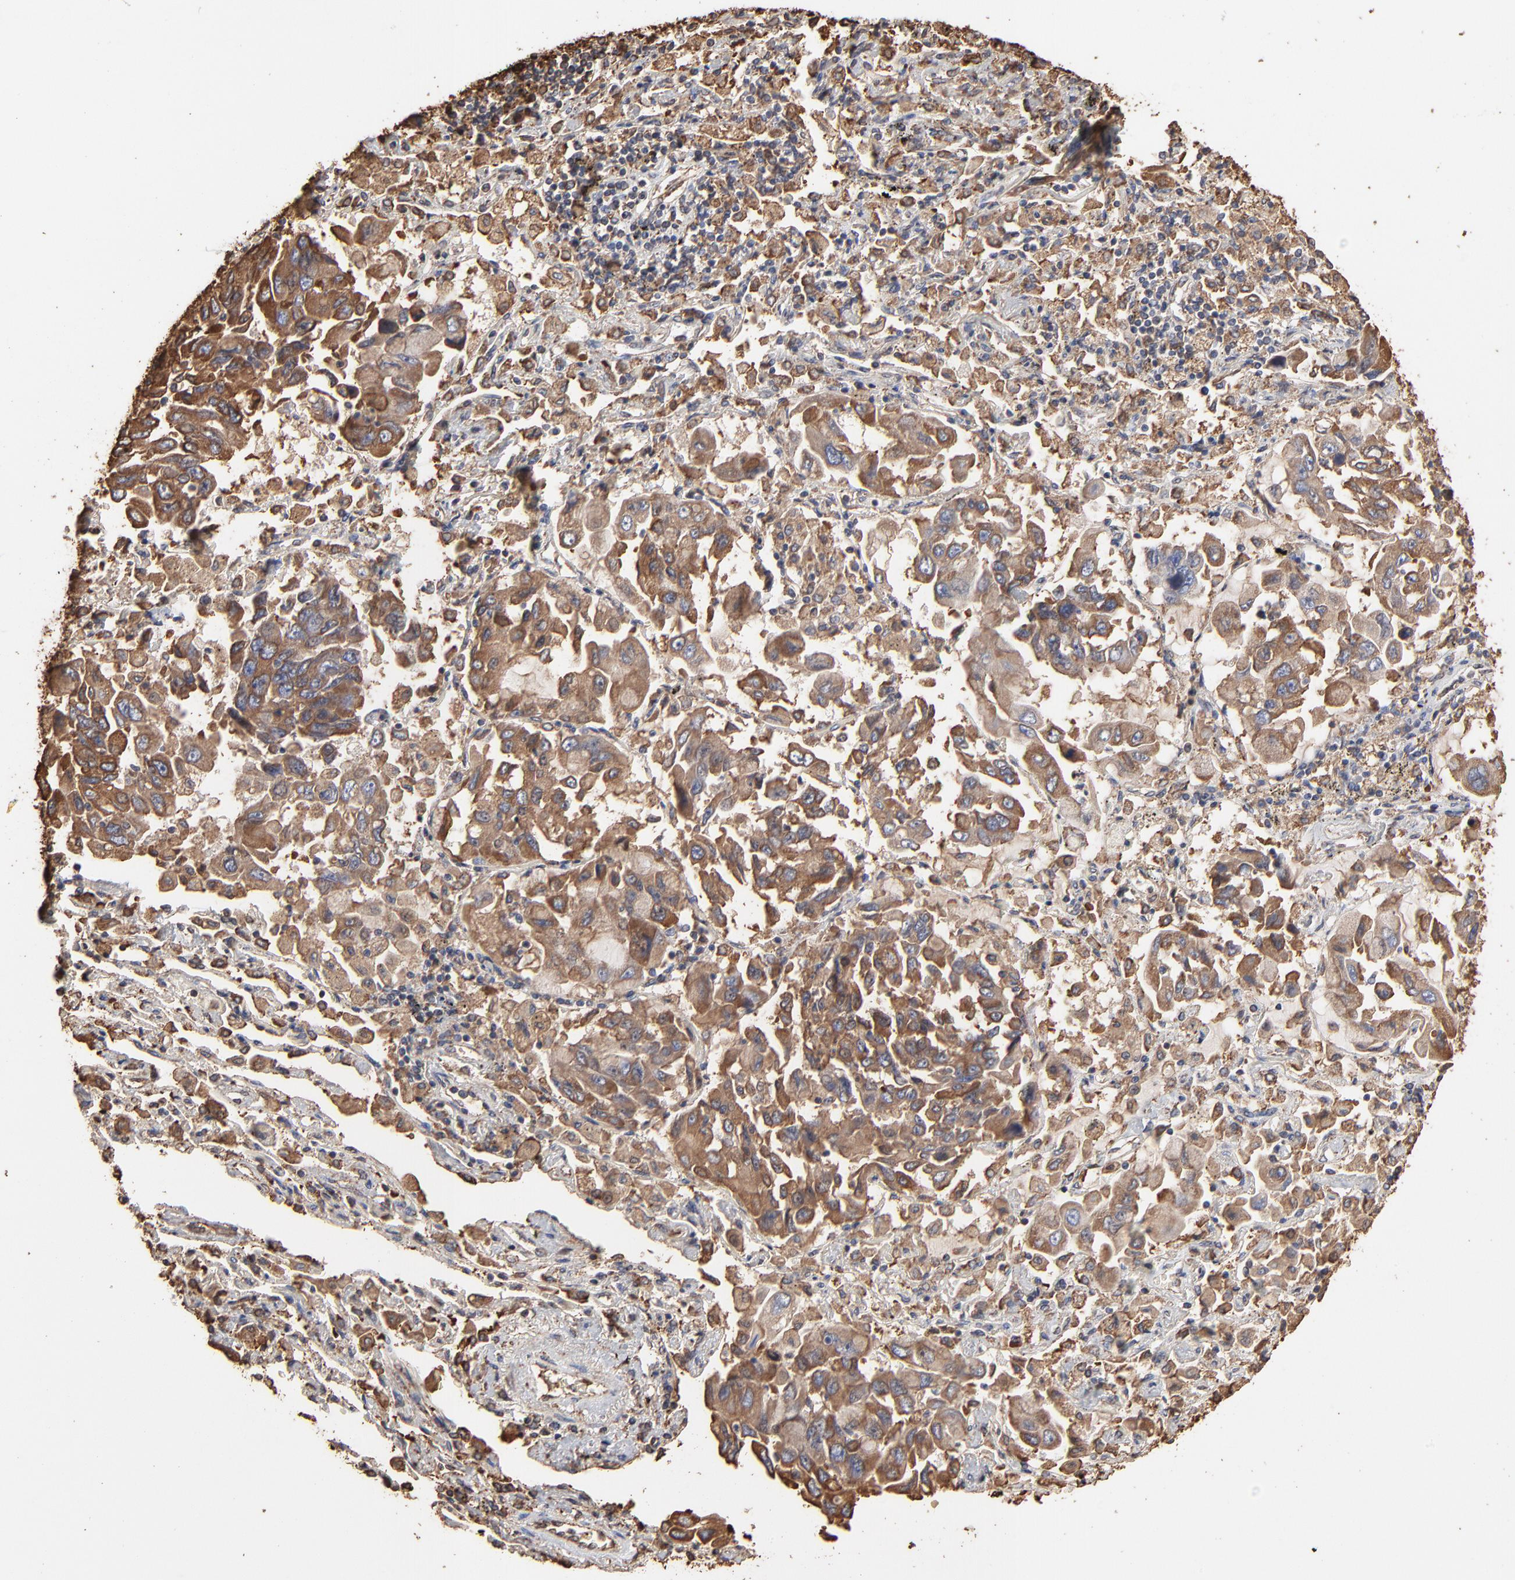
{"staining": {"intensity": "moderate", "quantity": ">75%", "location": "cytoplasmic/membranous"}, "tissue": "lung cancer", "cell_type": "Tumor cells", "image_type": "cancer", "snomed": [{"axis": "morphology", "description": "Adenocarcinoma, NOS"}, {"axis": "topography", "description": "Lung"}], "caption": "Immunohistochemical staining of human adenocarcinoma (lung) demonstrates medium levels of moderate cytoplasmic/membranous expression in about >75% of tumor cells. The staining is performed using DAB brown chromogen to label protein expression. The nuclei are counter-stained blue using hematoxylin.", "gene": "PDIA3", "patient": {"sex": "male", "age": 64}}